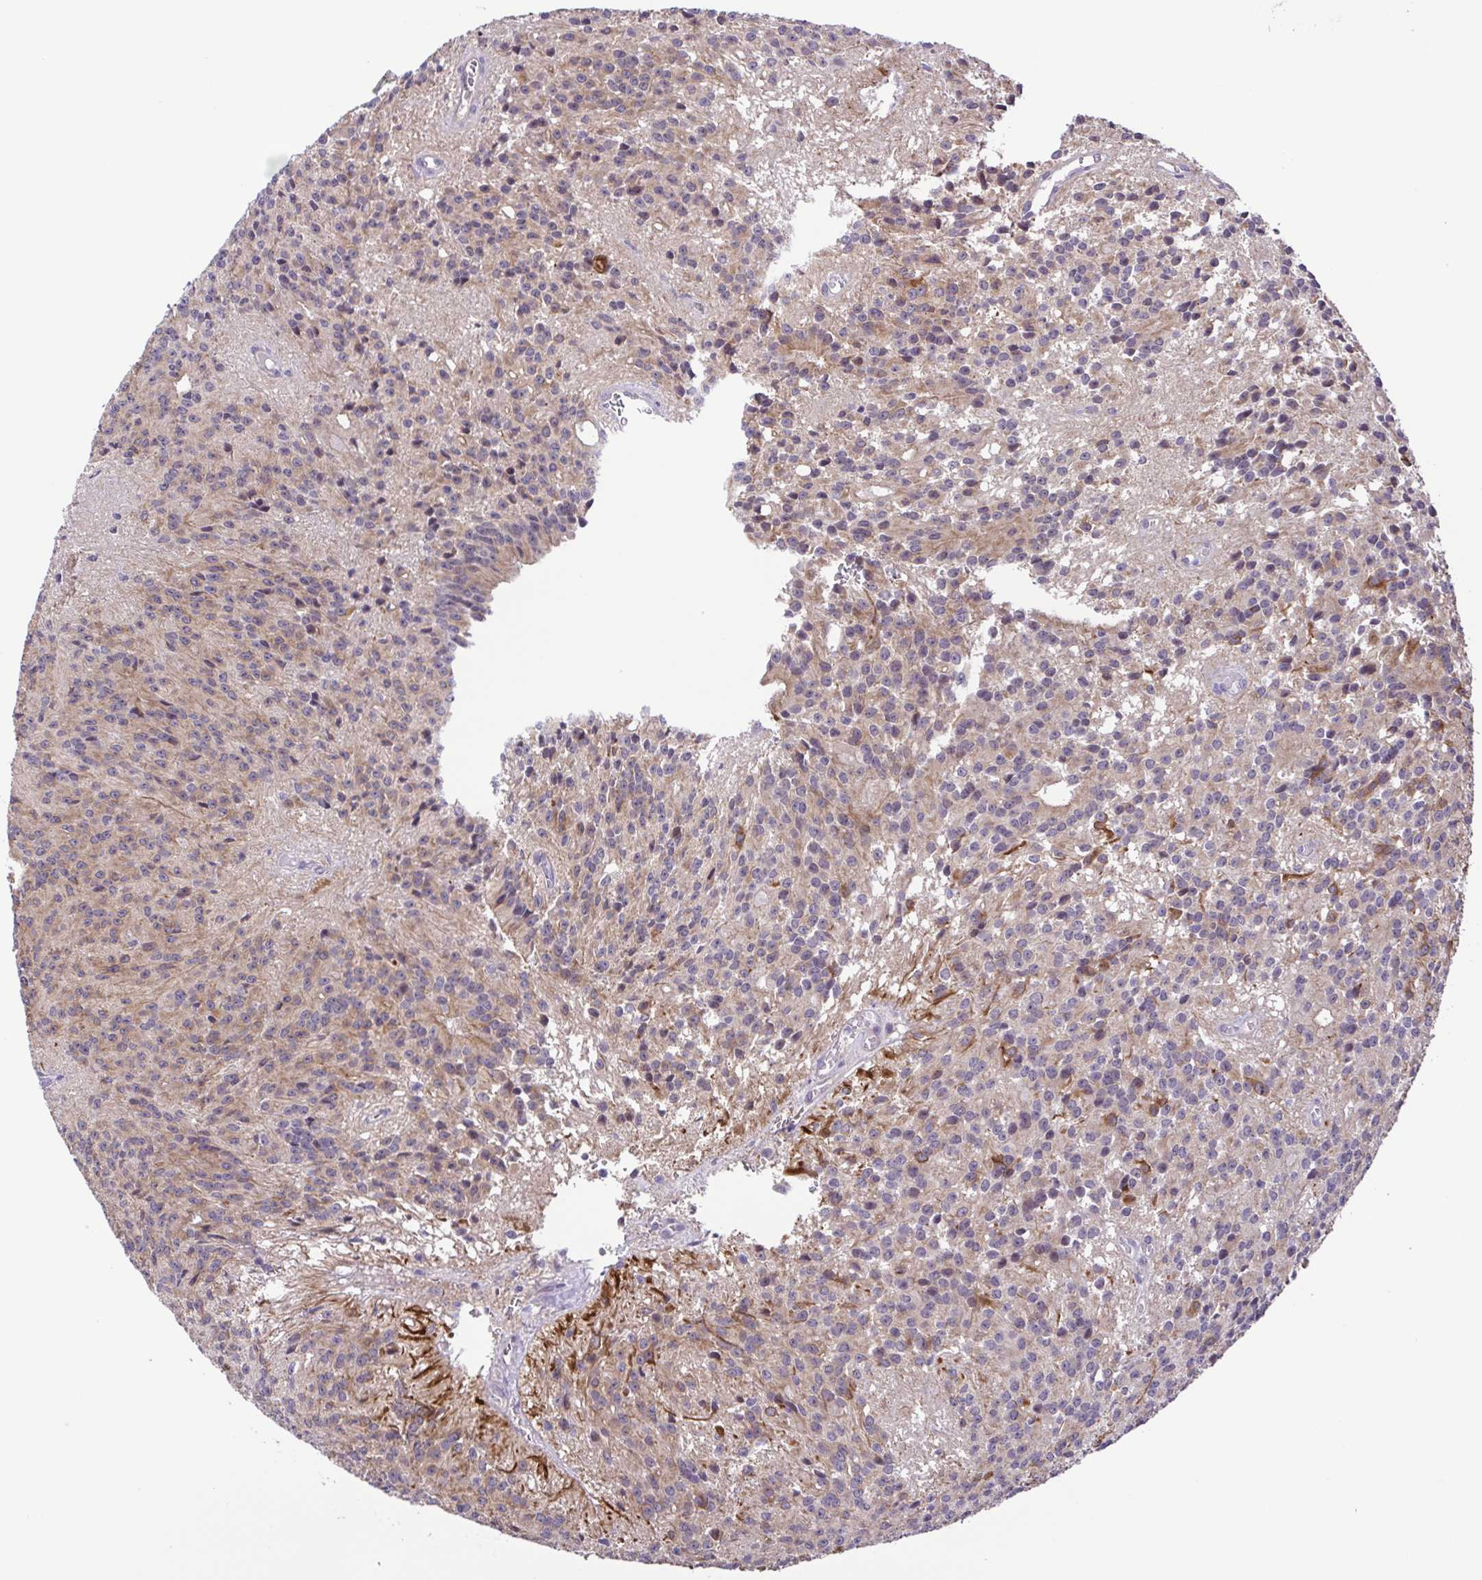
{"staining": {"intensity": "weak", "quantity": "<25%", "location": "cytoplasmic/membranous"}, "tissue": "glioma", "cell_type": "Tumor cells", "image_type": "cancer", "snomed": [{"axis": "morphology", "description": "Glioma, malignant, Low grade"}, {"axis": "topography", "description": "Brain"}], "caption": "Human malignant glioma (low-grade) stained for a protein using immunohistochemistry displays no expression in tumor cells.", "gene": "DCLK2", "patient": {"sex": "male", "age": 31}}